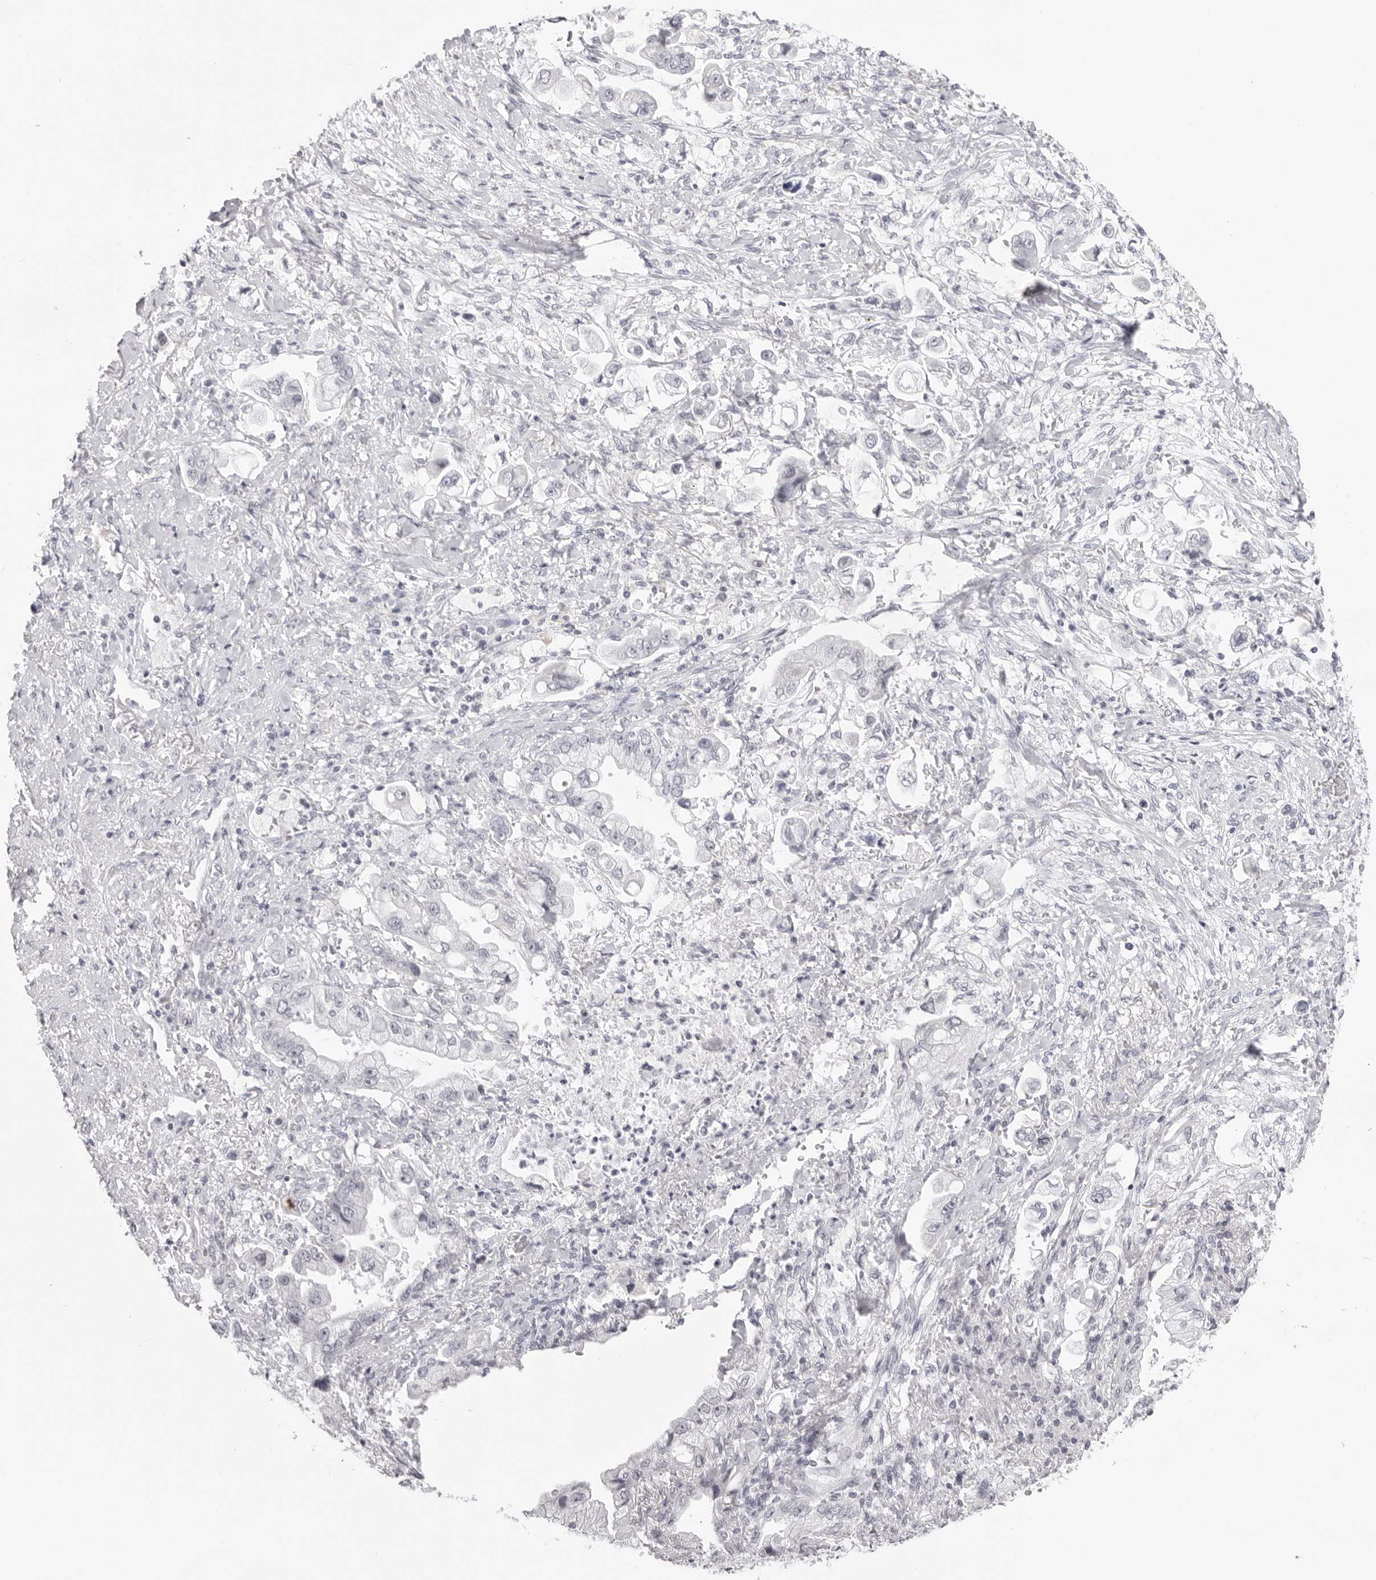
{"staining": {"intensity": "negative", "quantity": "none", "location": "none"}, "tissue": "stomach cancer", "cell_type": "Tumor cells", "image_type": "cancer", "snomed": [{"axis": "morphology", "description": "Adenocarcinoma, NOS"}, {"axis": "topography", "description": "Stomach"}], "caption": "This is an immunohistochemistry (IHC) image of human stomach cancer (adenocarcinoma). There is no expression in tumor cells.", "gene": "KLK12", "patient": {"sex": "male", "age": 62}}